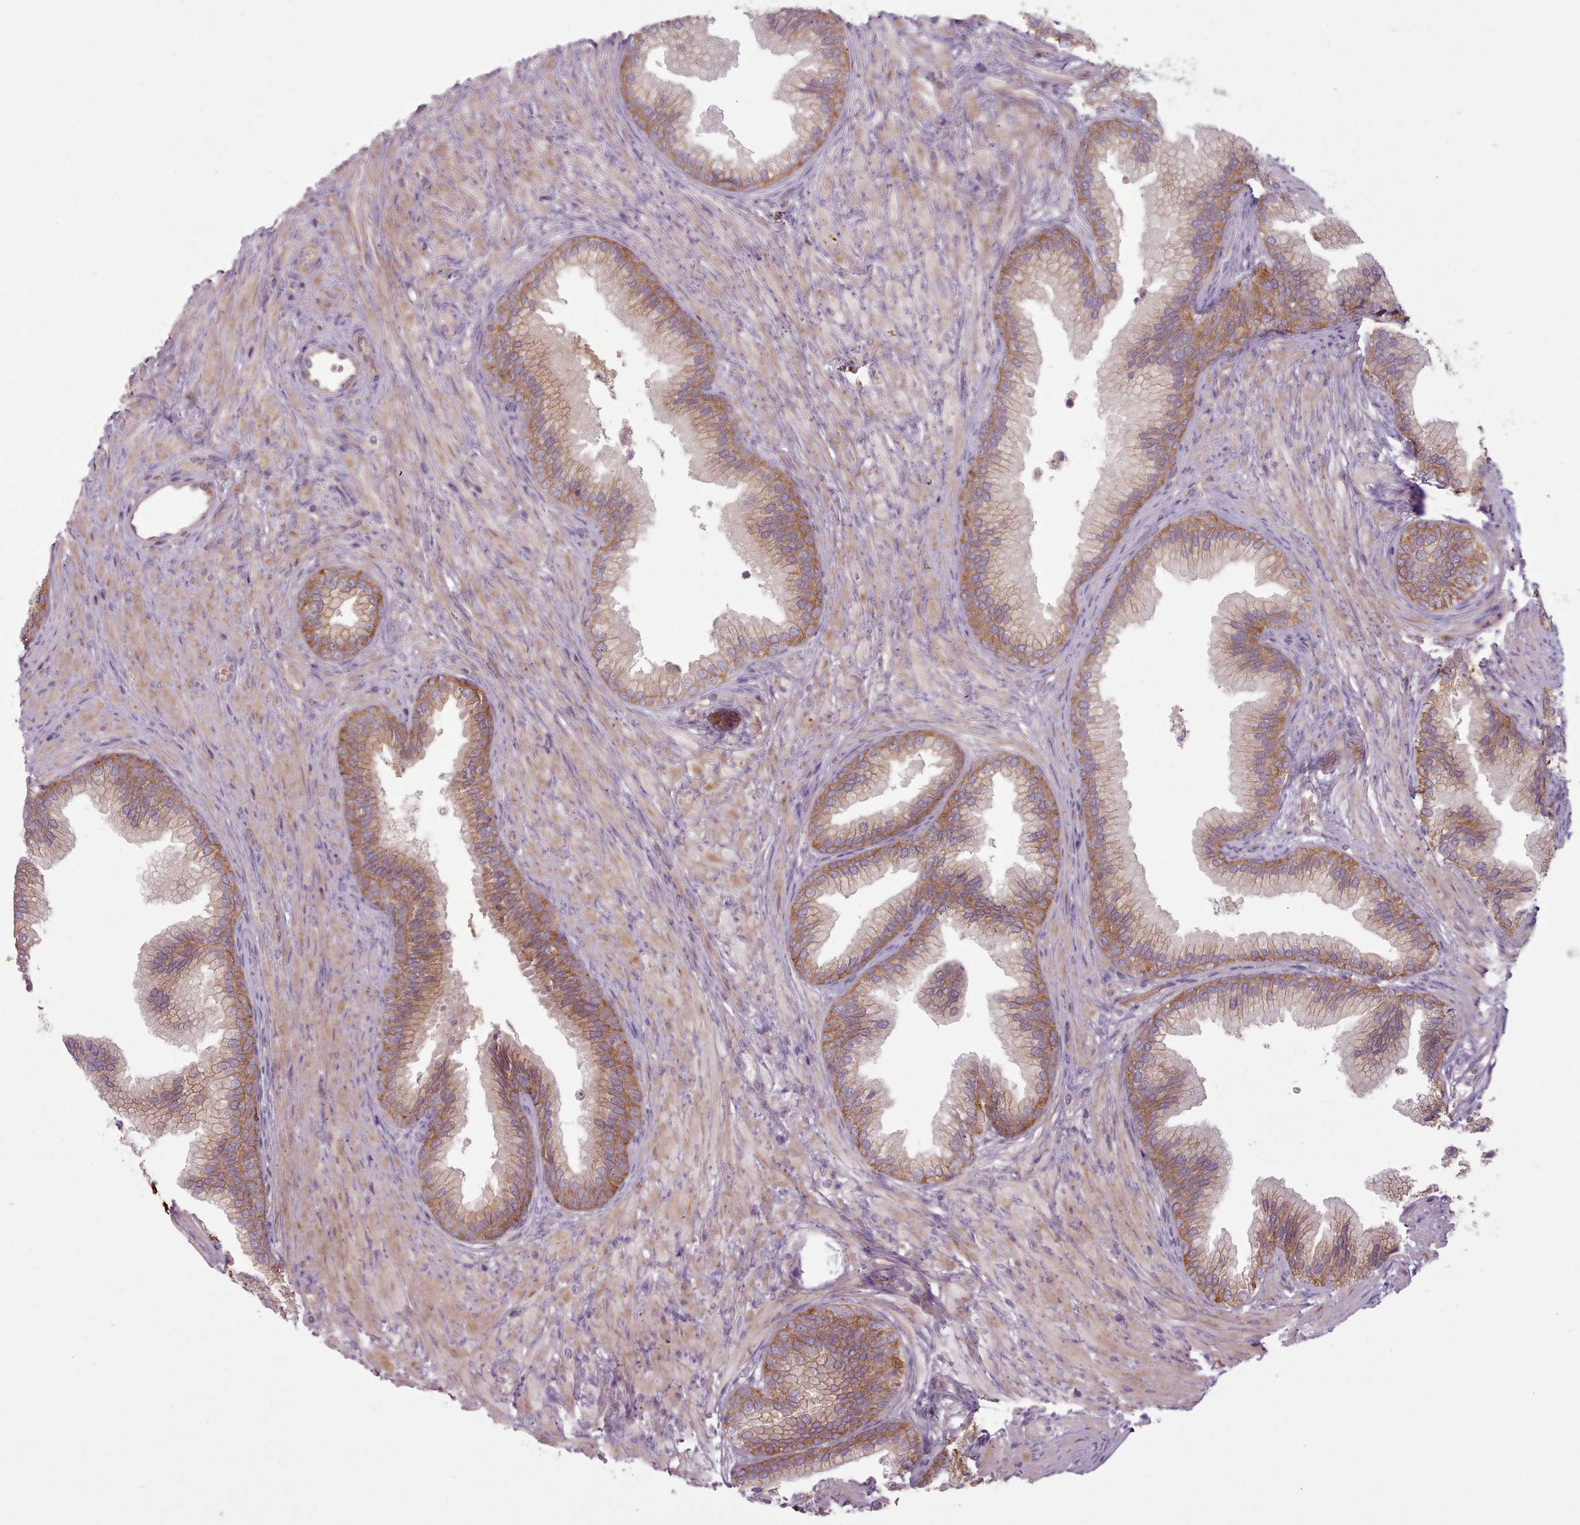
{"staining": {"intensity": "moderate", "quantity": ">75%", "location": "cytoplasmic/membranous"}, "tissue": "prostate", "cell_type": "Glandular cells", "image_type": "normal", "snomed": [{"axis": "morphology", "description": "Normal tissue, NOS"}, {"axis": "topography", "description": "Prostate"}], "caption": "This photomicrograph displays immunohistochemistry (IHC) staining of normal human prostate, with medium moderate cytoplasmic/membranous expression in approximately >75% of glandular cells.", "gene": "NT5DC2", "patient": {"sex": "male", "age": 76}}